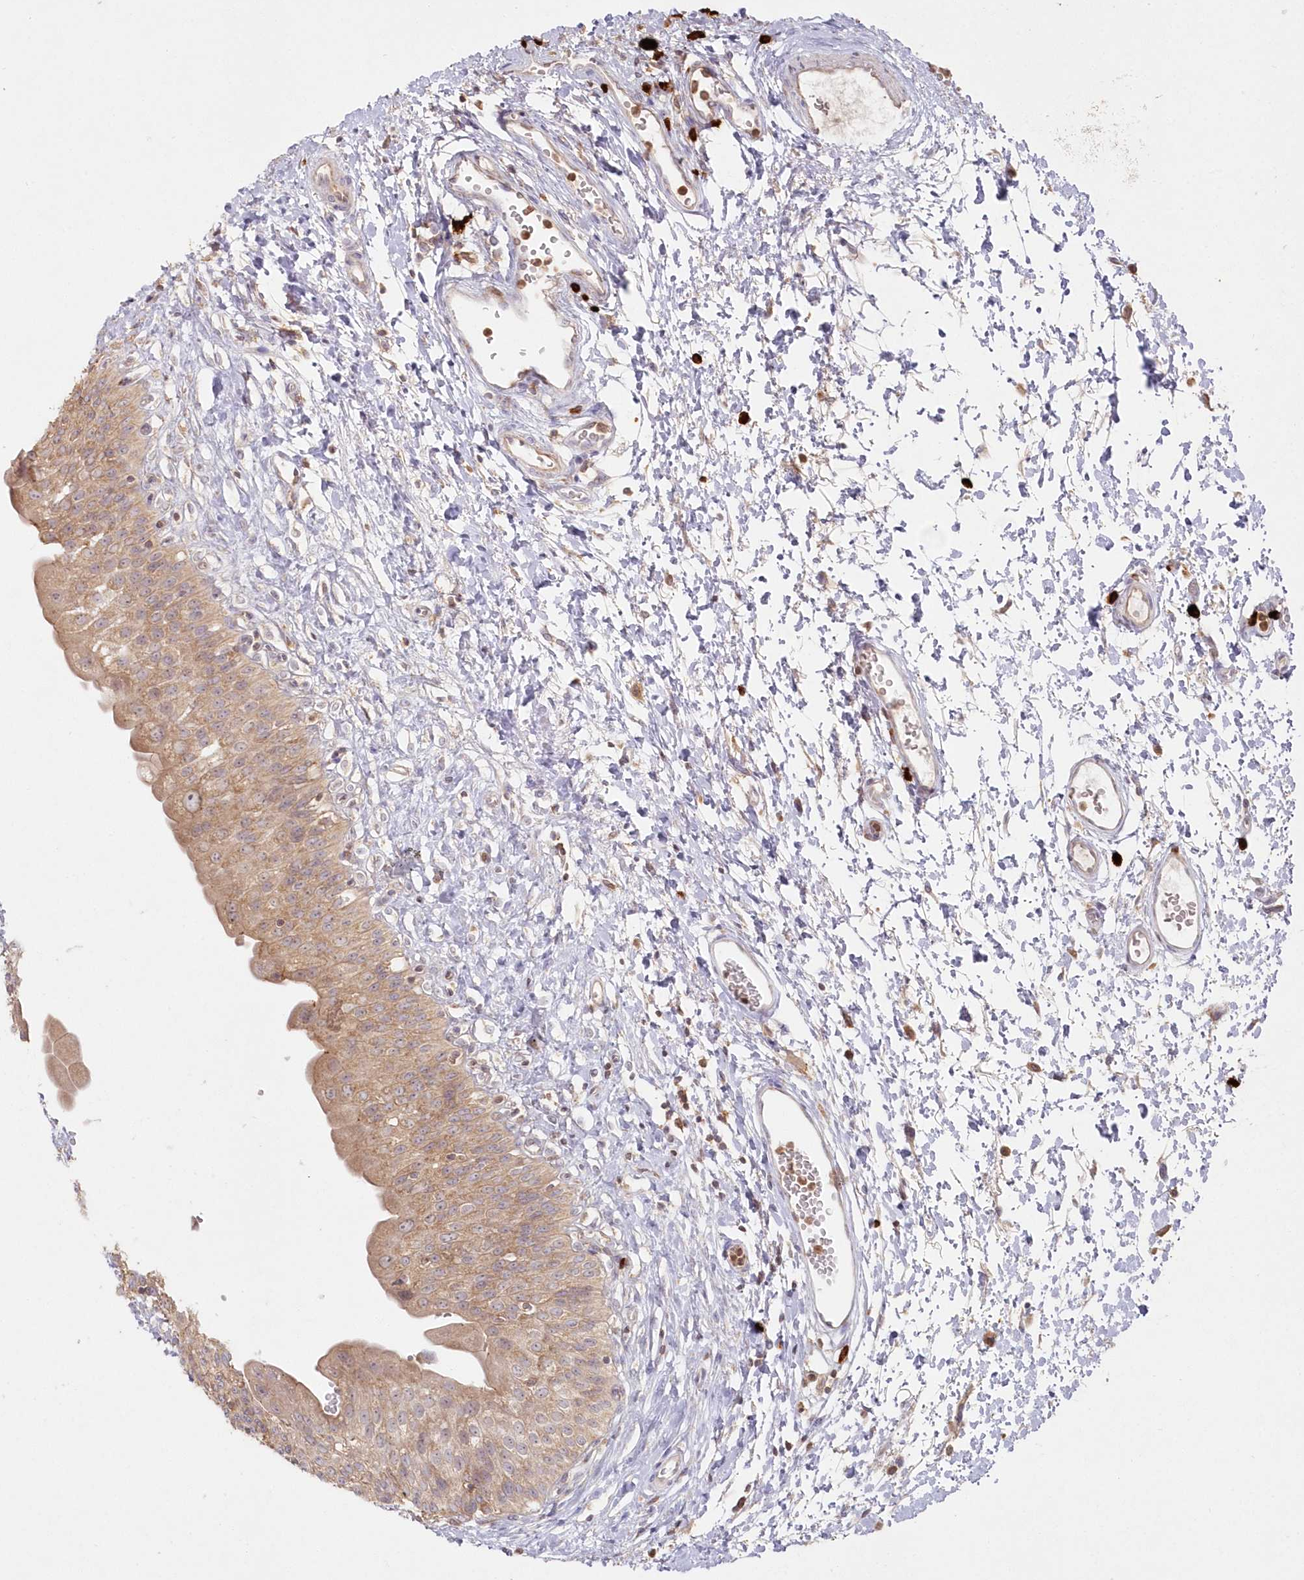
{"staining": {"intensity": "moderate", "quantity": ">75%", "location": "cytoplasmic/membranous"}, "tissue": "urinary bladder", "cell_type": "Urothelial cells", "image_type": "normal", "snomed": [{"axis": "morphology", "description": "Normal tissue, NOS"}, {"axis": "topography", "description": "Urinary bladder"}], "caption": "DAB (3,3'-diaminobenzidine) immunohistochemical staining of unremarkable urinary bladder exhibits moderate cytoplasmic/membranous protein positivity in approximately >75% of urothelial cells. The staining was performed using DAB to visualize the protein expression in brown, while the nuclei were stained in blue with hematoxylin (Magnification: 20x).", "gene": "ARSB", "patient": {"sex": "male", "age": 51}}